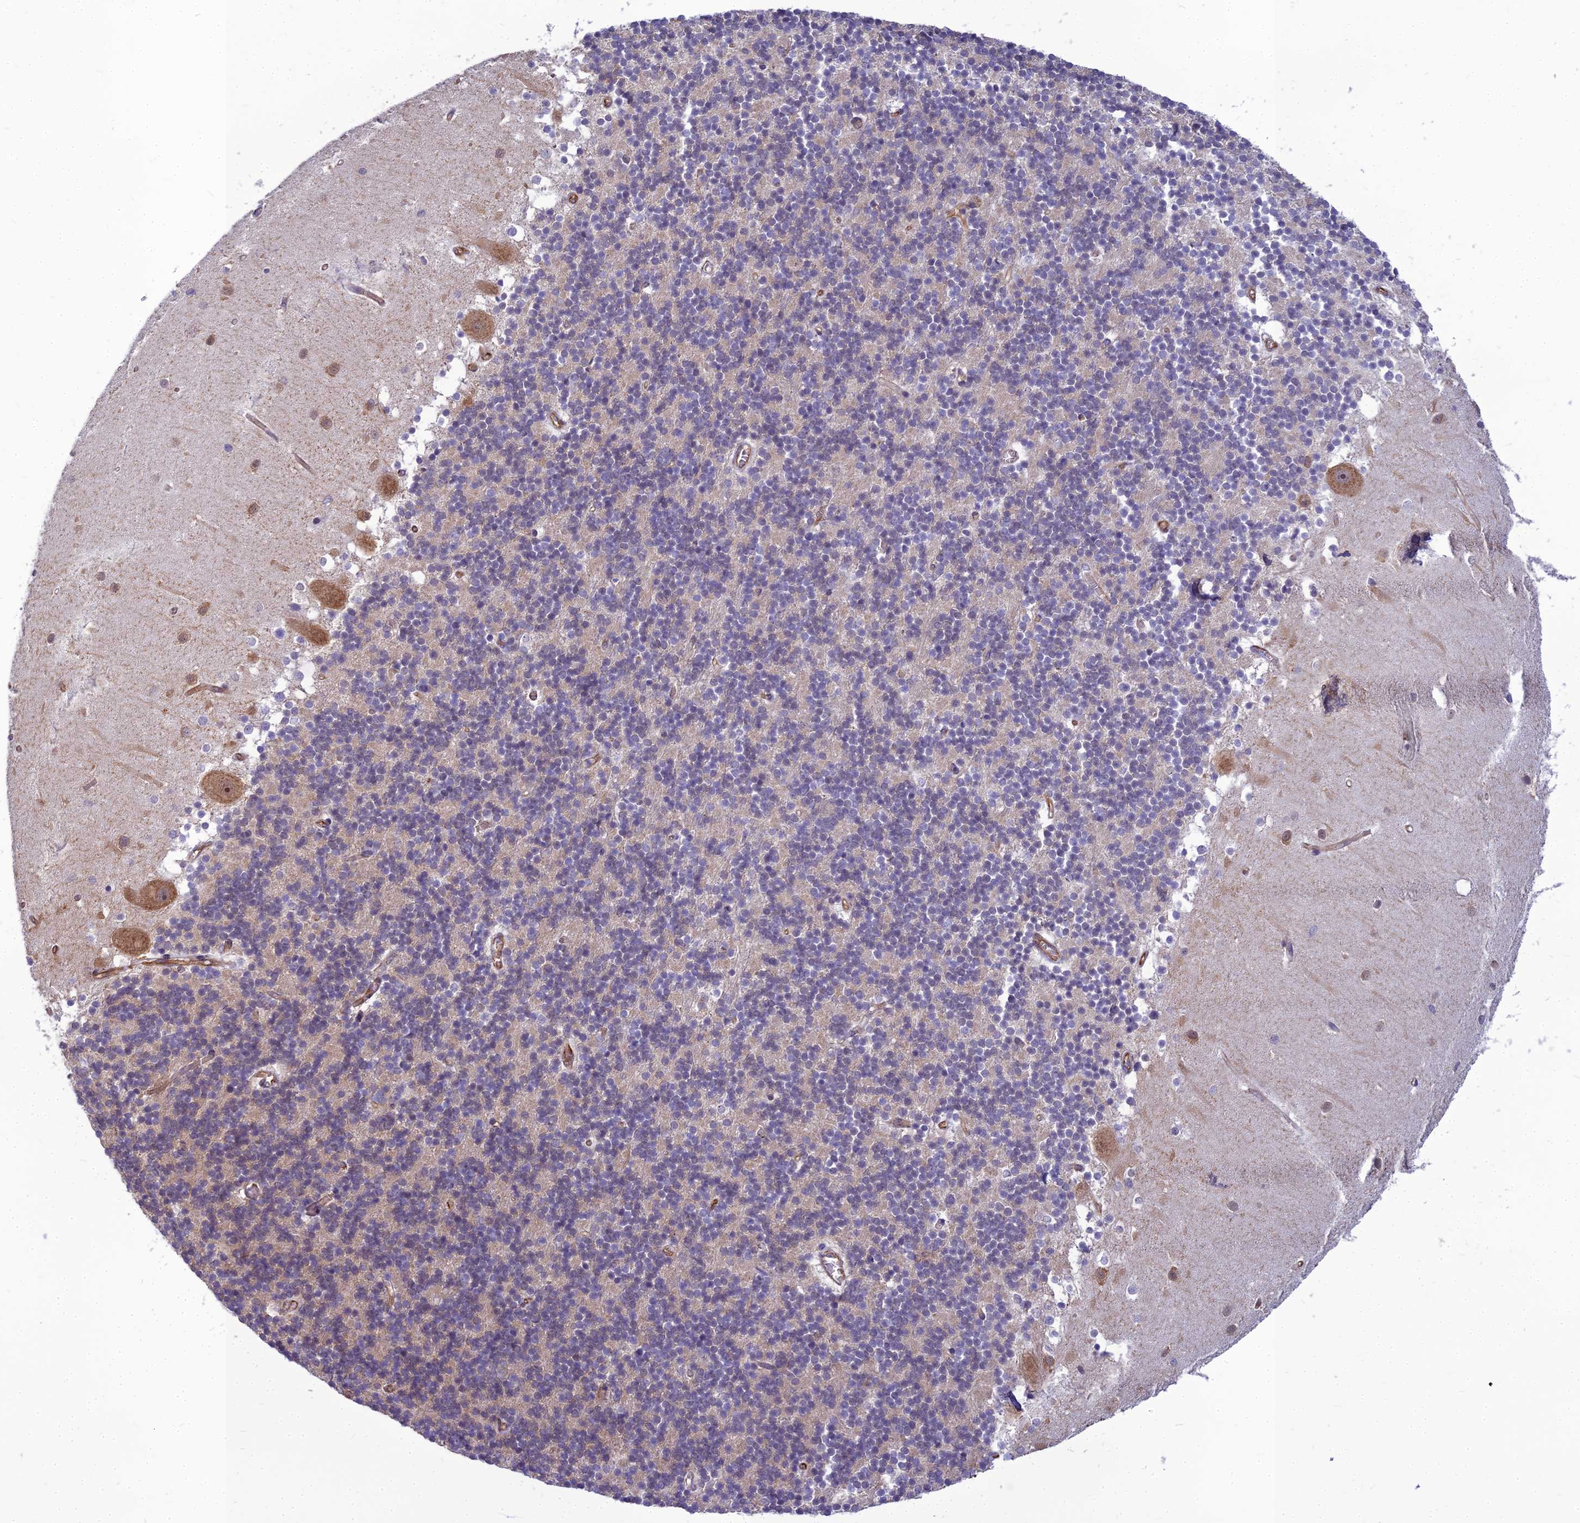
{"staining": {"intensity": "weak", "quantity": "25%-75%", "location": "cytoplasmic/membranous"}, "tissue": "cerebellum", "cell_type": "Cells in granular layer", "image_type": "normal", "snomed": [{"axis": "morphology", "description": "Normal tissue, NOS"}, {"axis": "topography", "description": "Cerebellum"}], "caption": "Protein analysis of unremarkable cerebellum shows weak cytoplasmic/membranous positivity in about 25%-75% of cells in granular layer. Nuclei are stained in blue.", "gene": "RGL3", "patient": {"sex": "male", "age": 54}}